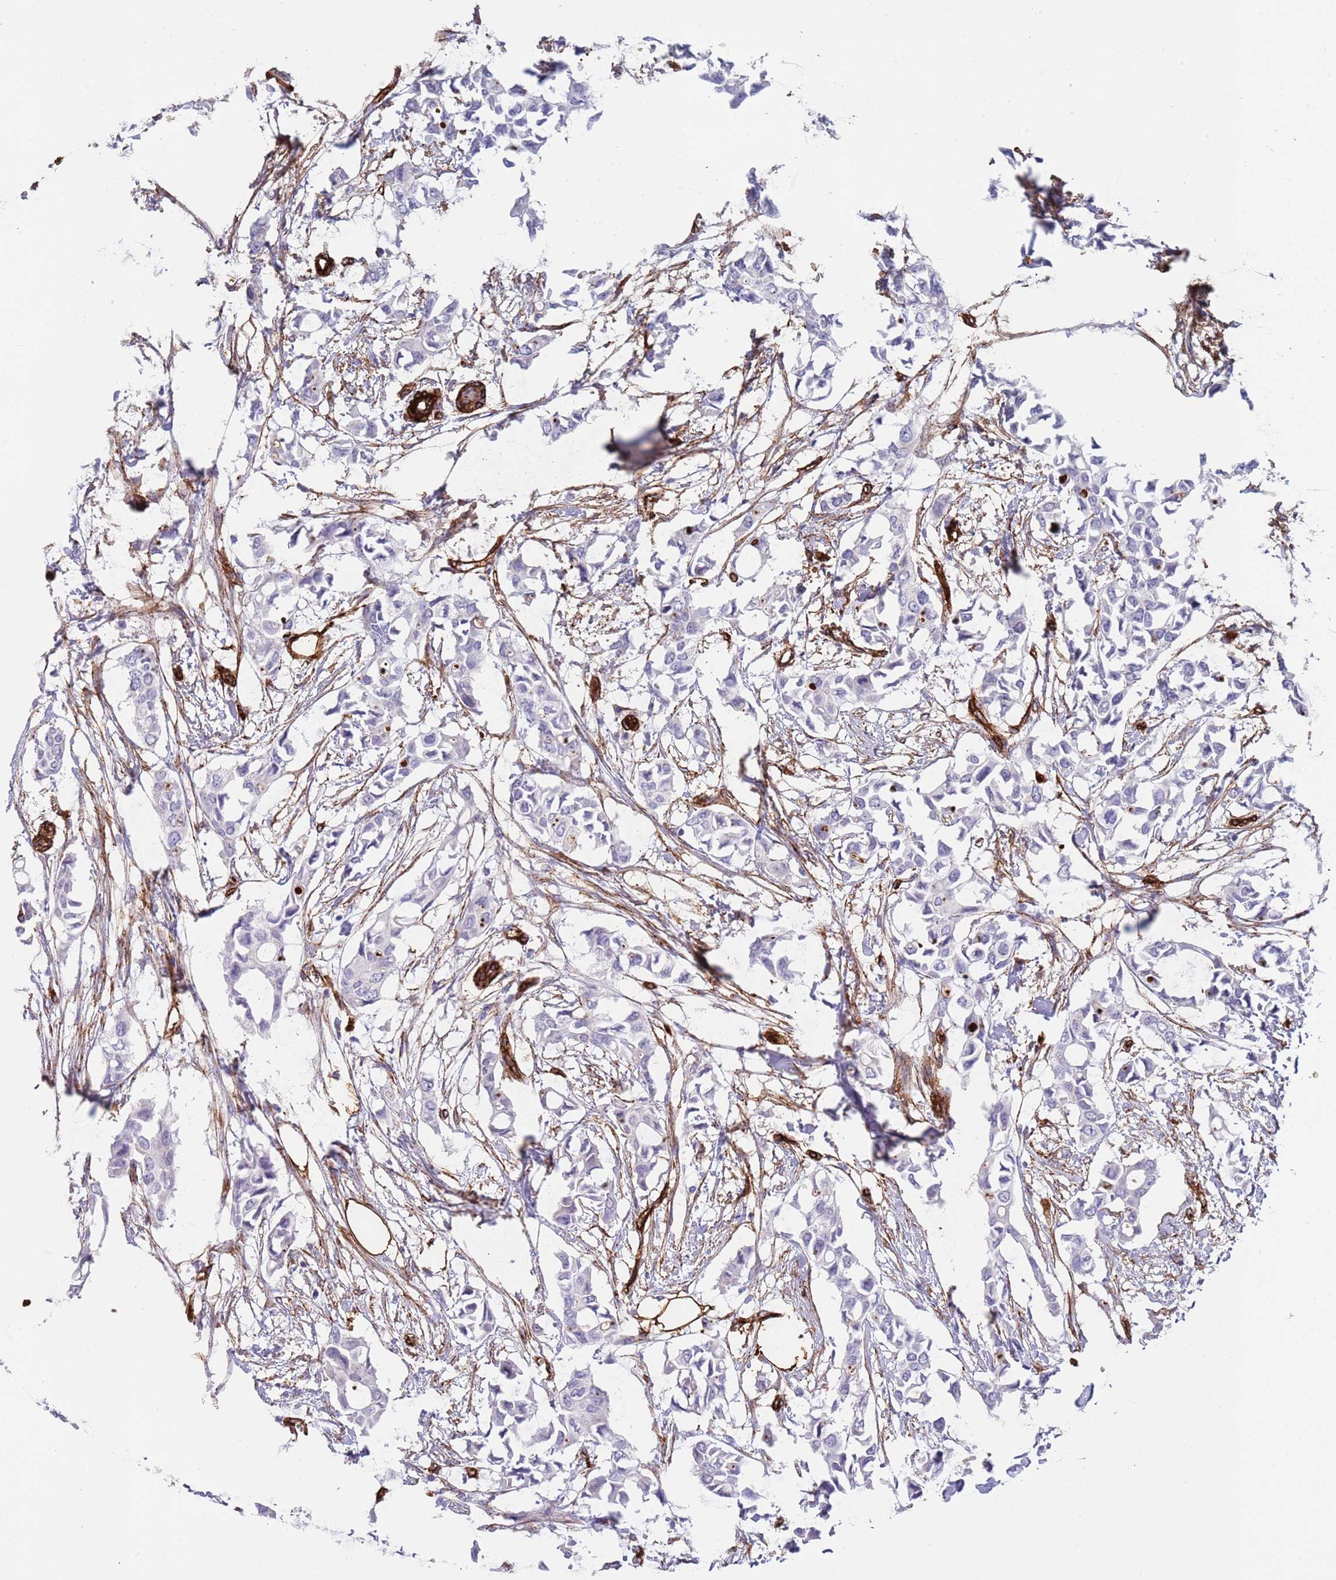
{"staining": {"intensity": "negative", "quantity": "none", "location": "none"}, "tissue": "breast cancer", "cell_type": "Tumor cells", "image_type": "cancer", "snomed": [{"axis": "morphology", "description": "Duct carcinoma"}, {"axis": "topography", "description": "Breast"}], "caption": "Protein analysis of infiltrating ductal carcinoma (breast) displays no significant positivity in tumor cells. (Stains: DAB (3,3'-diaminobenzidine) immunohistochemistry (IHC) with hematoxylin counter stain, Microscopy: brightfield microscopy at high magnification).", "gene": "CAV2", "patient": {"sex": "female", "age": 41}}